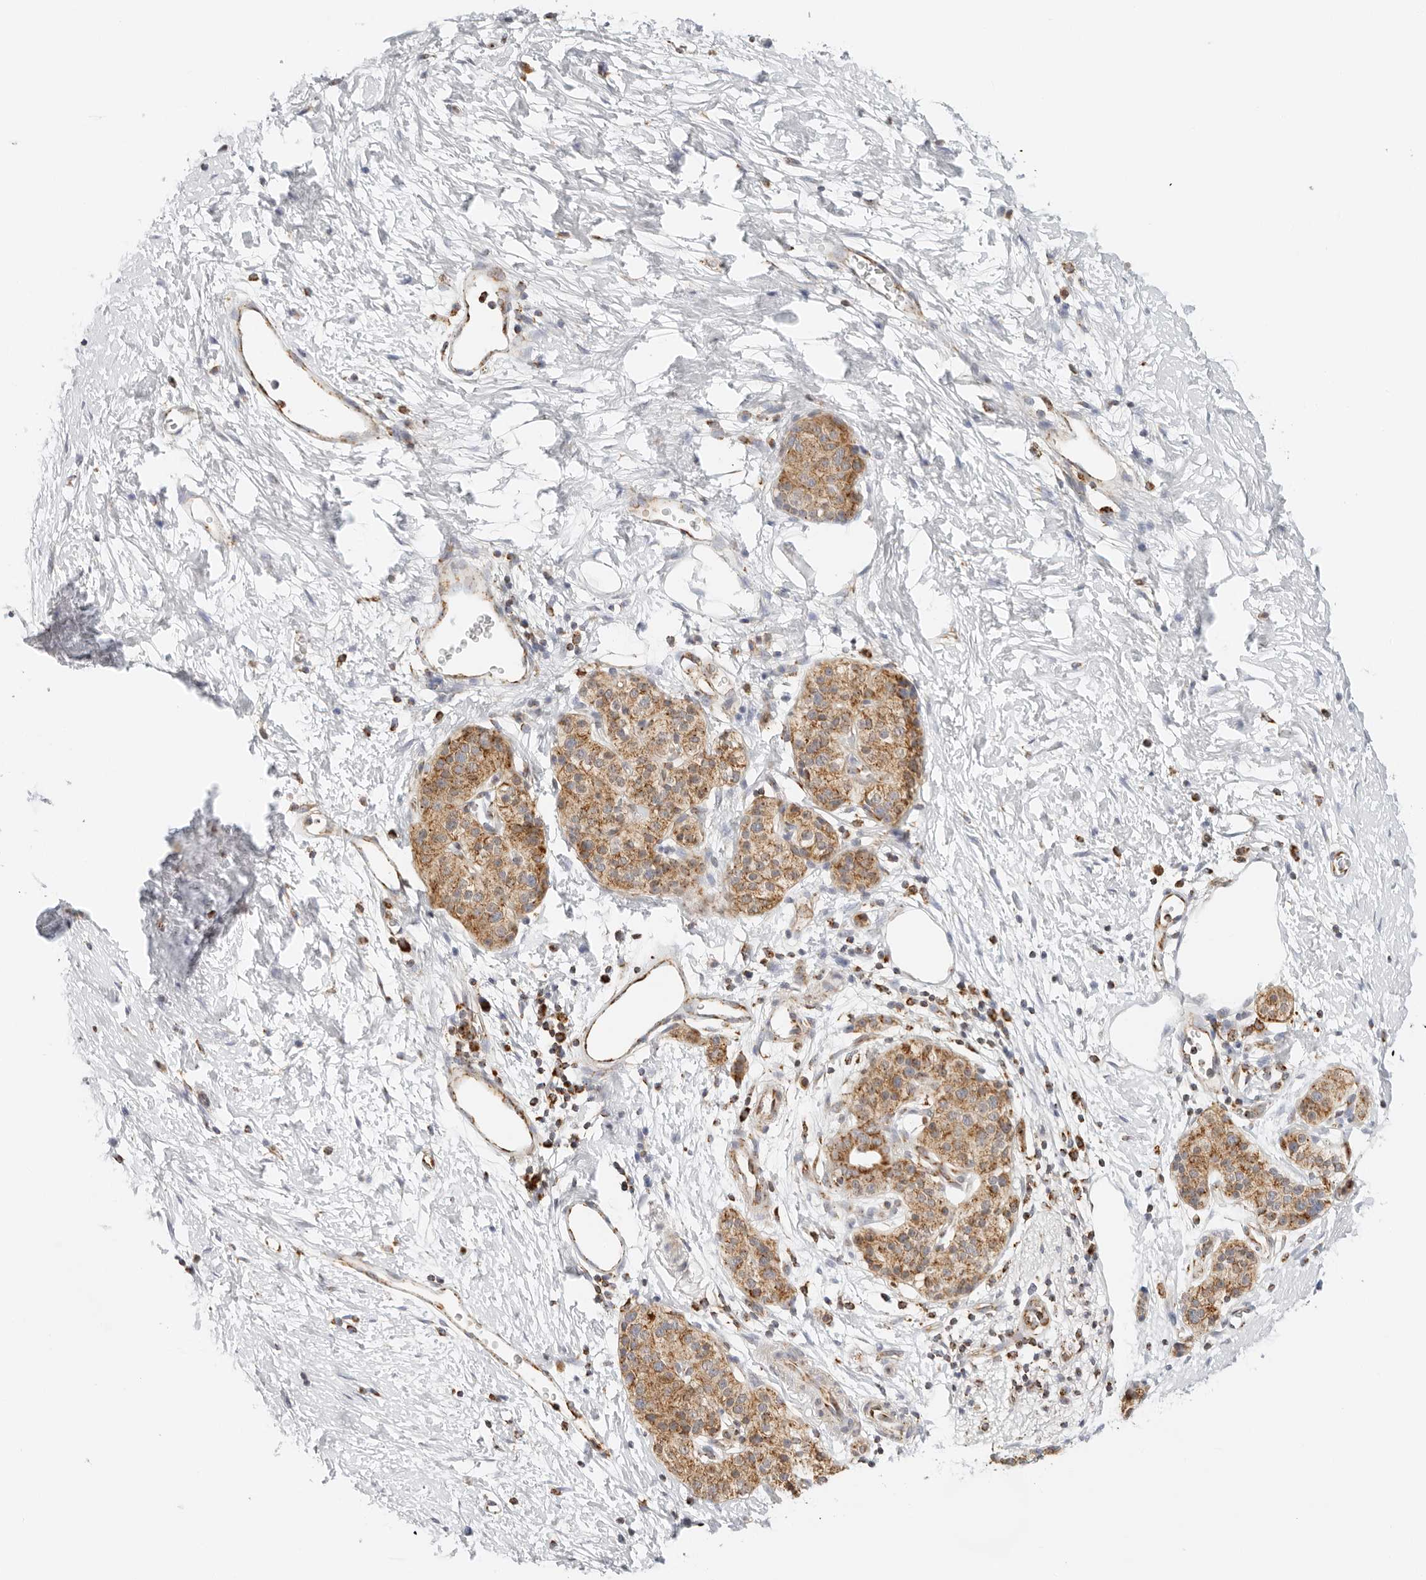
{"staining": {"intensity": "moderate", "quantity": ">75%", "location": "cytoplasmic/membranous"}, "tissue": "pancreatic cancer", "cell_type": "Tumor cells", "image_type": "cancer", "snomed": [{"axis": "morphology", "description": "Adenocarcinoma, NOS"}, {"axis": "topography", "description": "Pancreas"}], "caption": "This is a histology image of immunohistochemistry (IHC) staining of pancreatic adenocarcinoma, which shows moderate positivity in the cytoplasmic/membranous of tumor cells.", "gene": "RC3H1", "patient": {"sex": "male", "age": 50}}